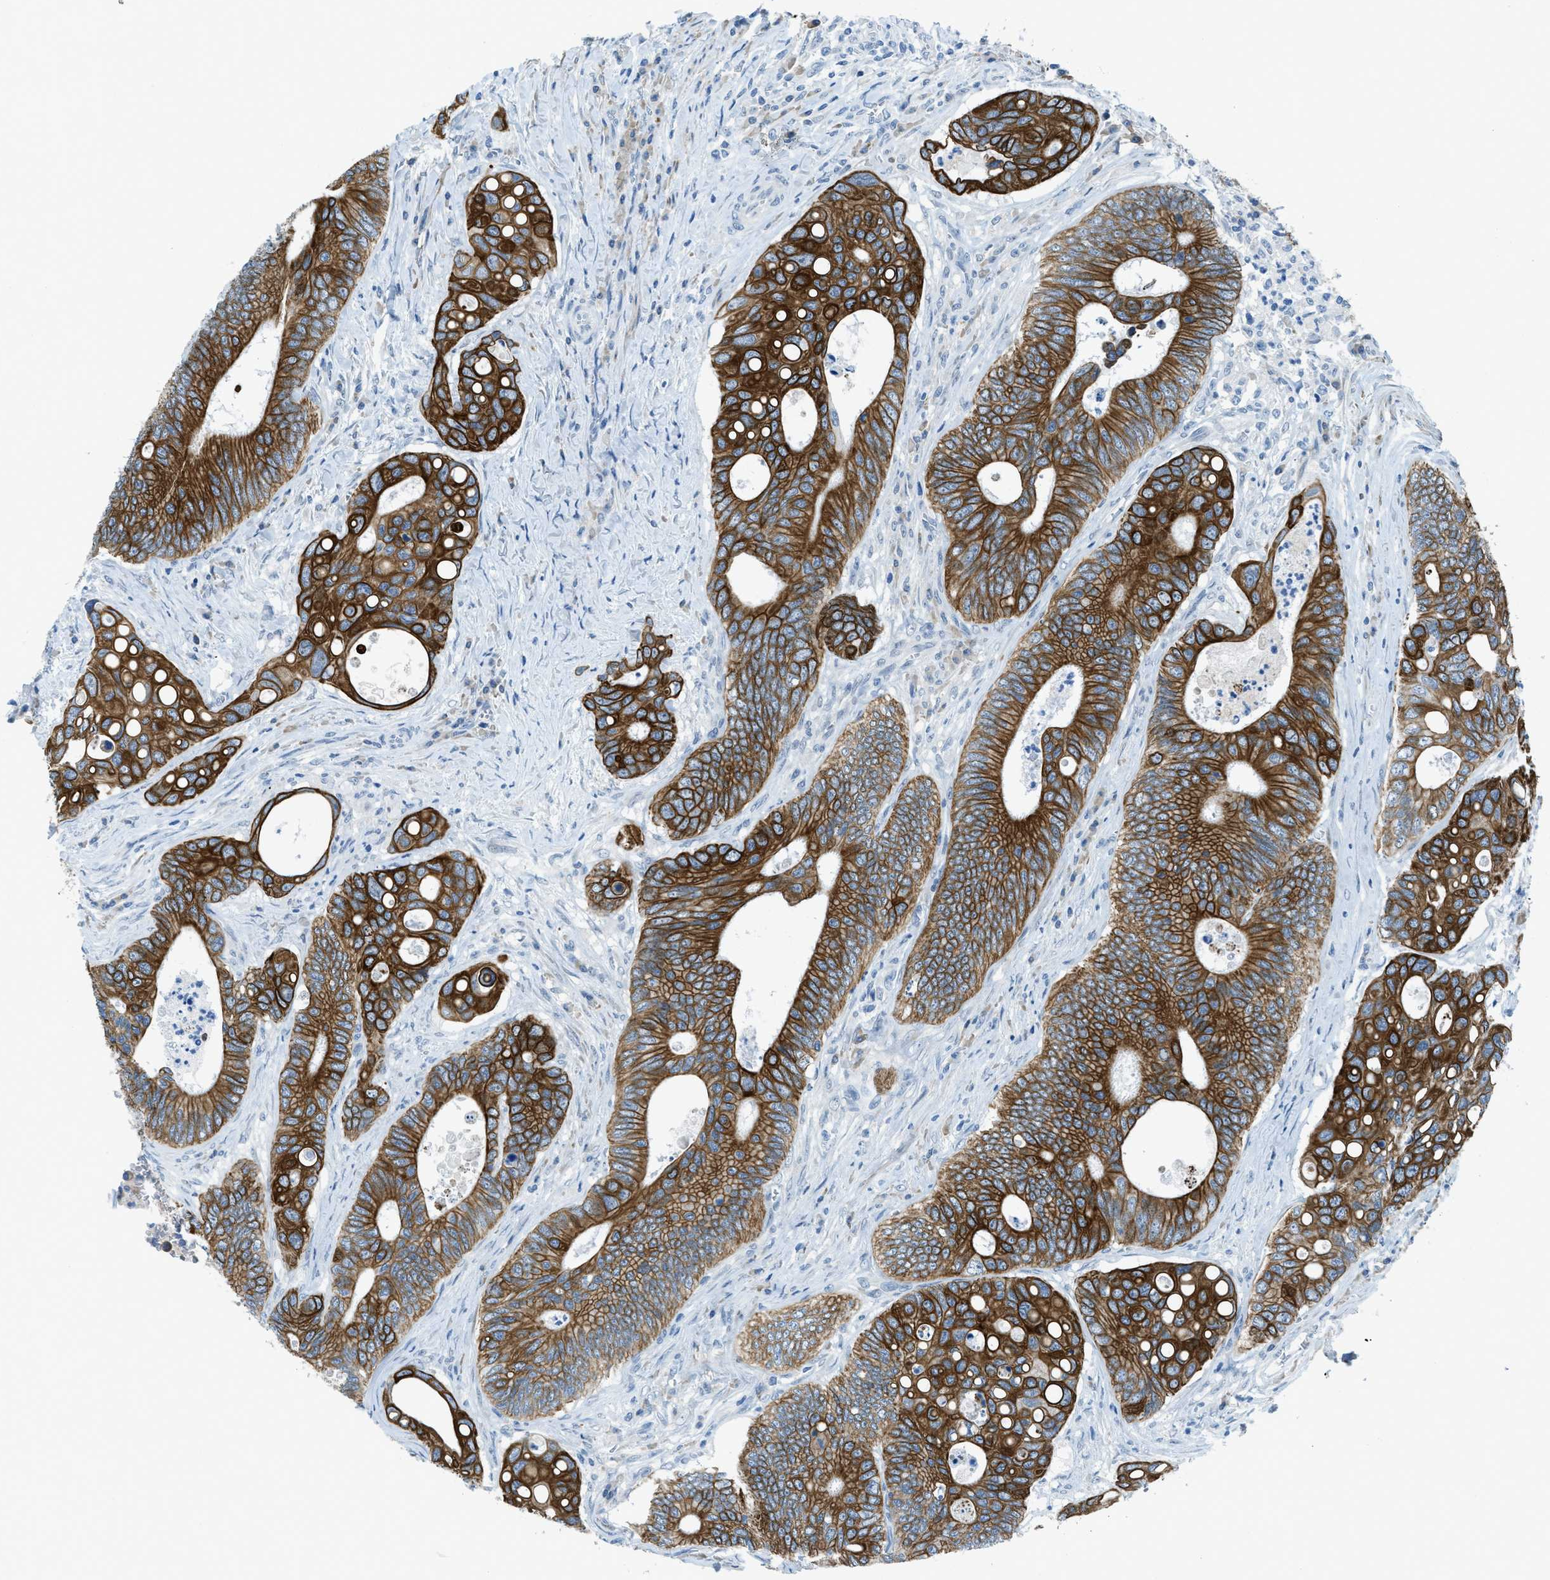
{"staining": {"intensity": "strong", "quantity": ">75%", "location": "cytoplasmic/membranous"}, "tissue": "colorectal cancer", "cell_type": "Tumor cells", "image_type": "cancer", "snomed": [{"axis": "morphology", "description": "Inflammation, NOS"}, {"axis": "morphology", "description": "Adenocarcinoma, NOS"}, {"axis": "topography", "description": "Colon"}], "caption": "This micrograph reveals immunohistochemistry (IHC) staining of colorectal cancer, with high strong cytoplasmic/membranous staining in approximately >75% of tumor cells.", "gene": "KLHL8", "patient": {"sex": "male", "age": 72}}